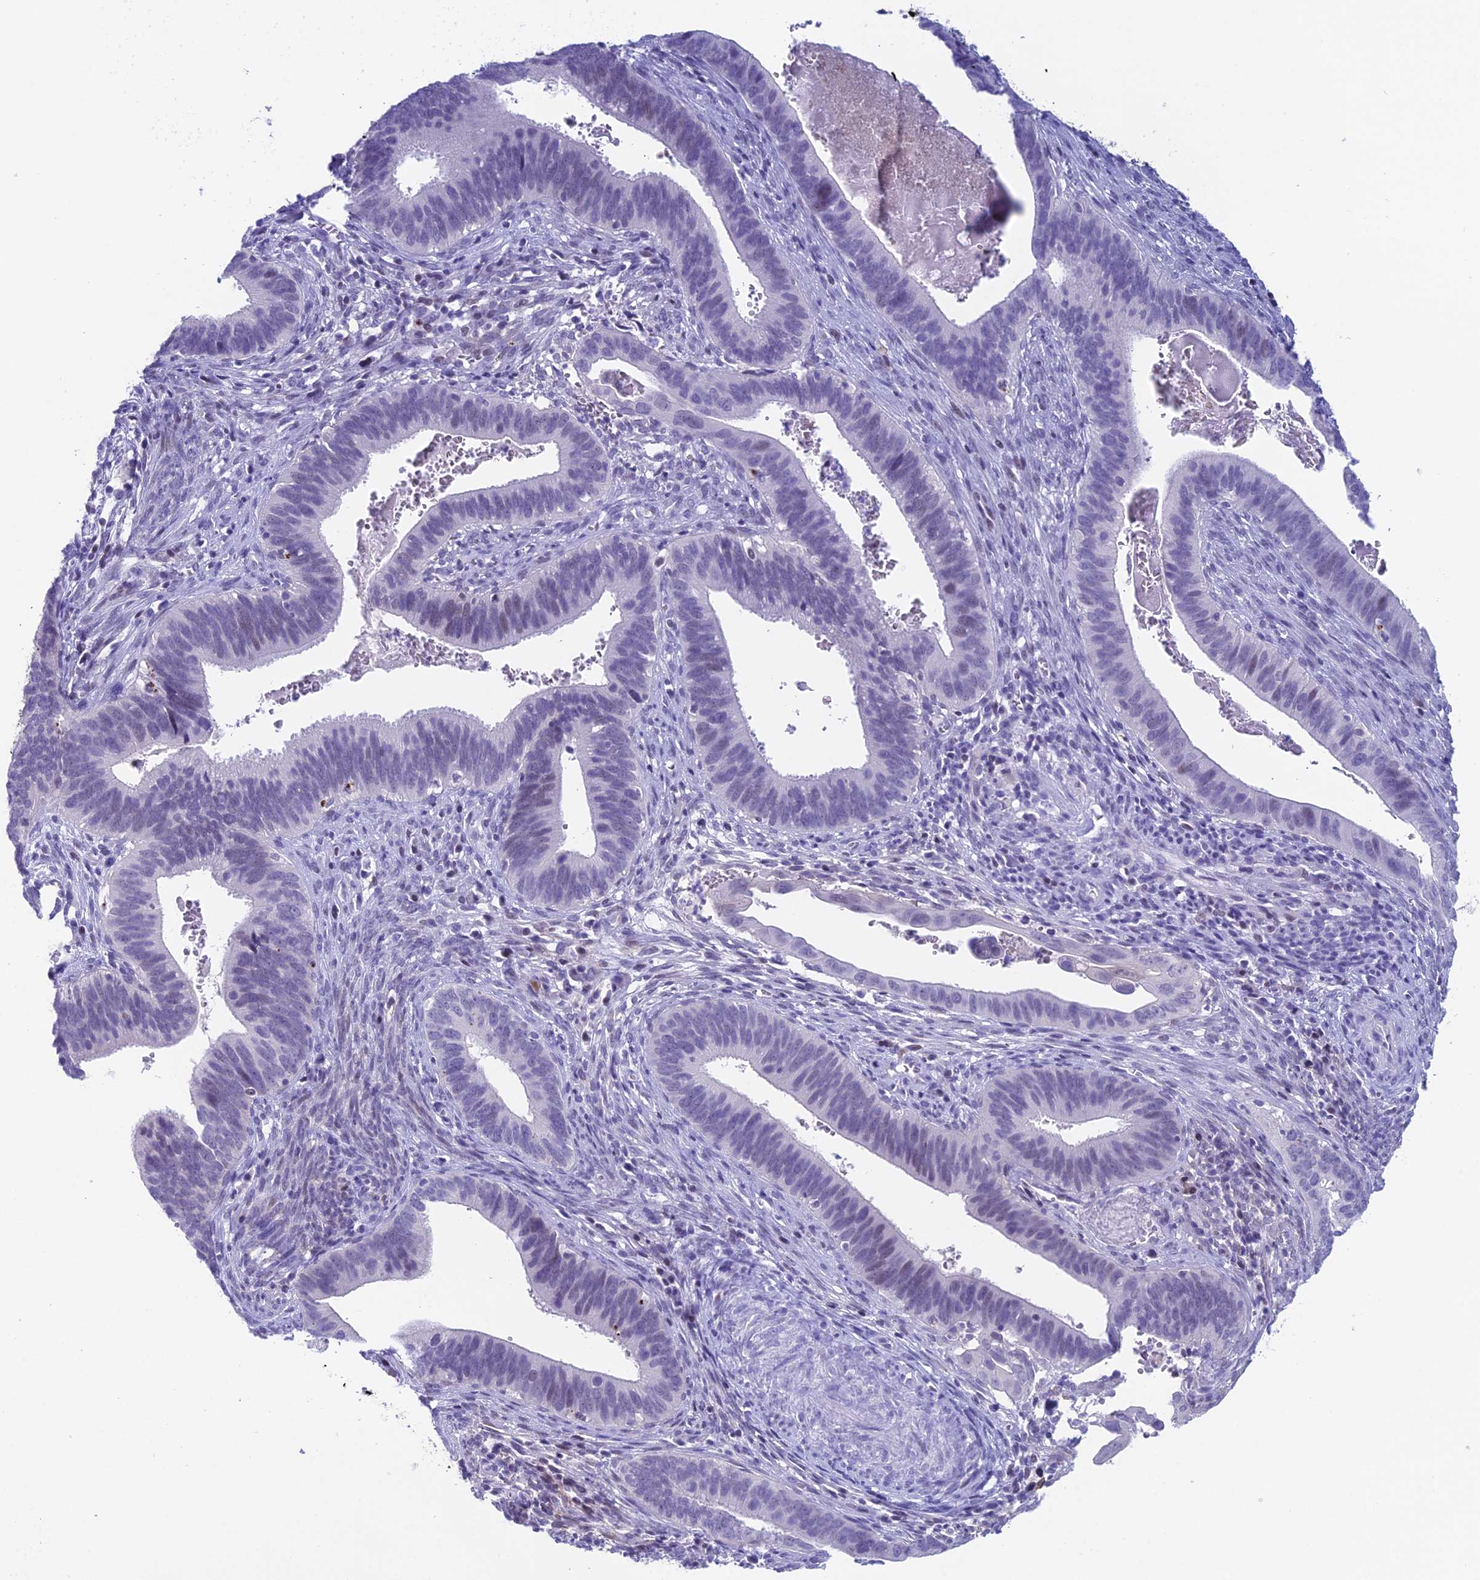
{"staining": {"intensity": "negative", "quantity": "none", "location": "none"}, "tissue": "cervical cancer", "cell_type": "Tumor cells", "image_type": "cancer", "snomed": [{"axis": "morphology", "description": "Adenocarcinoma, NOS"}, {"axis": "topography", "description": "Cervix"}], "caption": "Protein analysis of cervical cancer displays no significant expression in tumor cells.", "gene": "CC2D2A", "patient": {"sex": "female", "age": 42}}